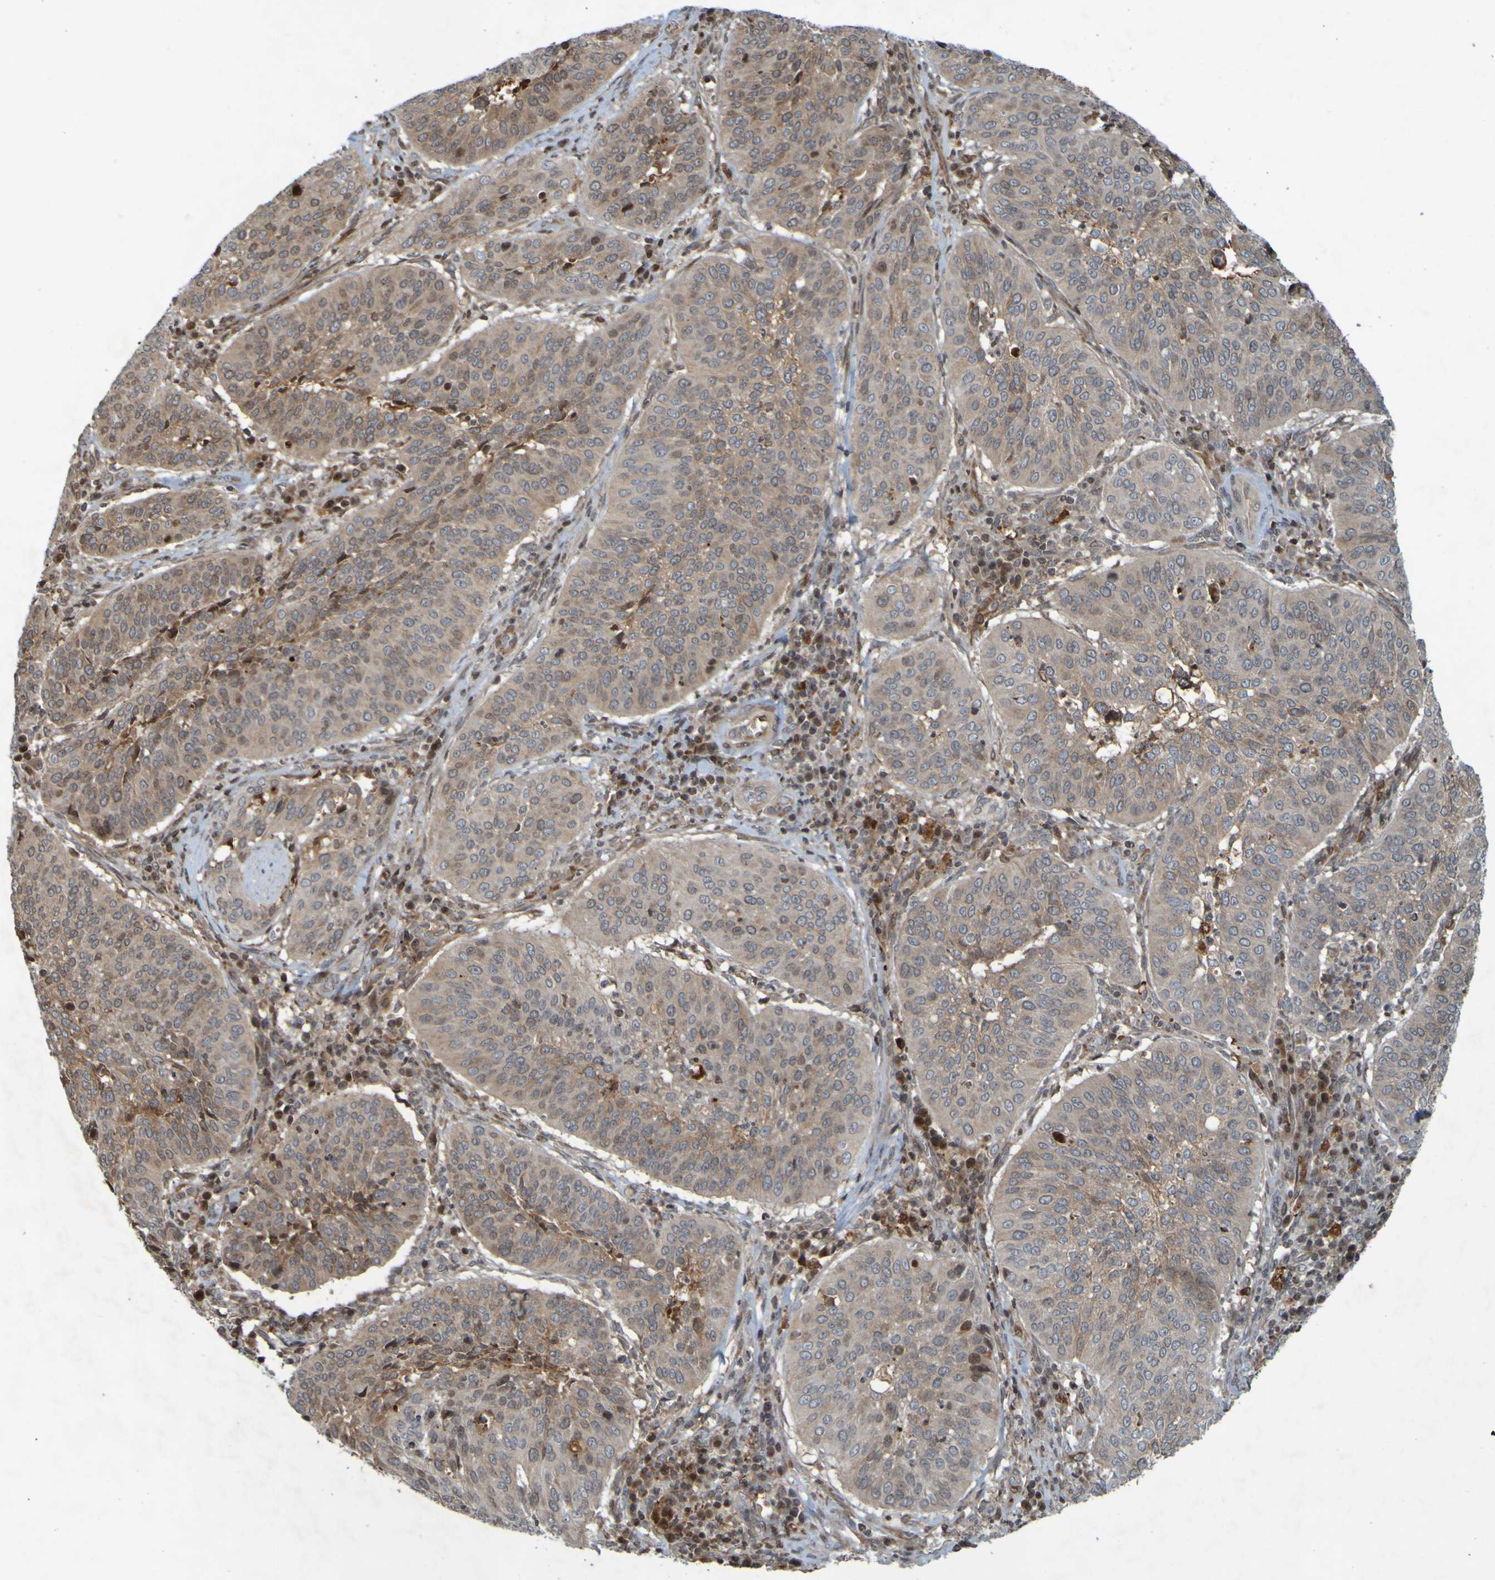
{"staining": {"intensity": "weak", "quantity": ">75%", "location": "cytoplasmic/membranous"}, "tissue": "cervical cancer", "cell_type": "Tumor cells", "image_type": "cancer", "snomed": [{"axis": "morphology", "description": "Normal tissue, NOS"}, {"axis": "morphology", "description": "Squamous cell carcinoma, NOS"}, {"axis": "topography", "description": "Cervix"}], "caption": "Protein expression analysis of human cervical squamous cell carcinoma reveals weak cytoplasmic/membranous expression in approximately >75% of tumor cells.", "gene": "GUCY1A1", "patient": {"sex": "female", "age": 39}}